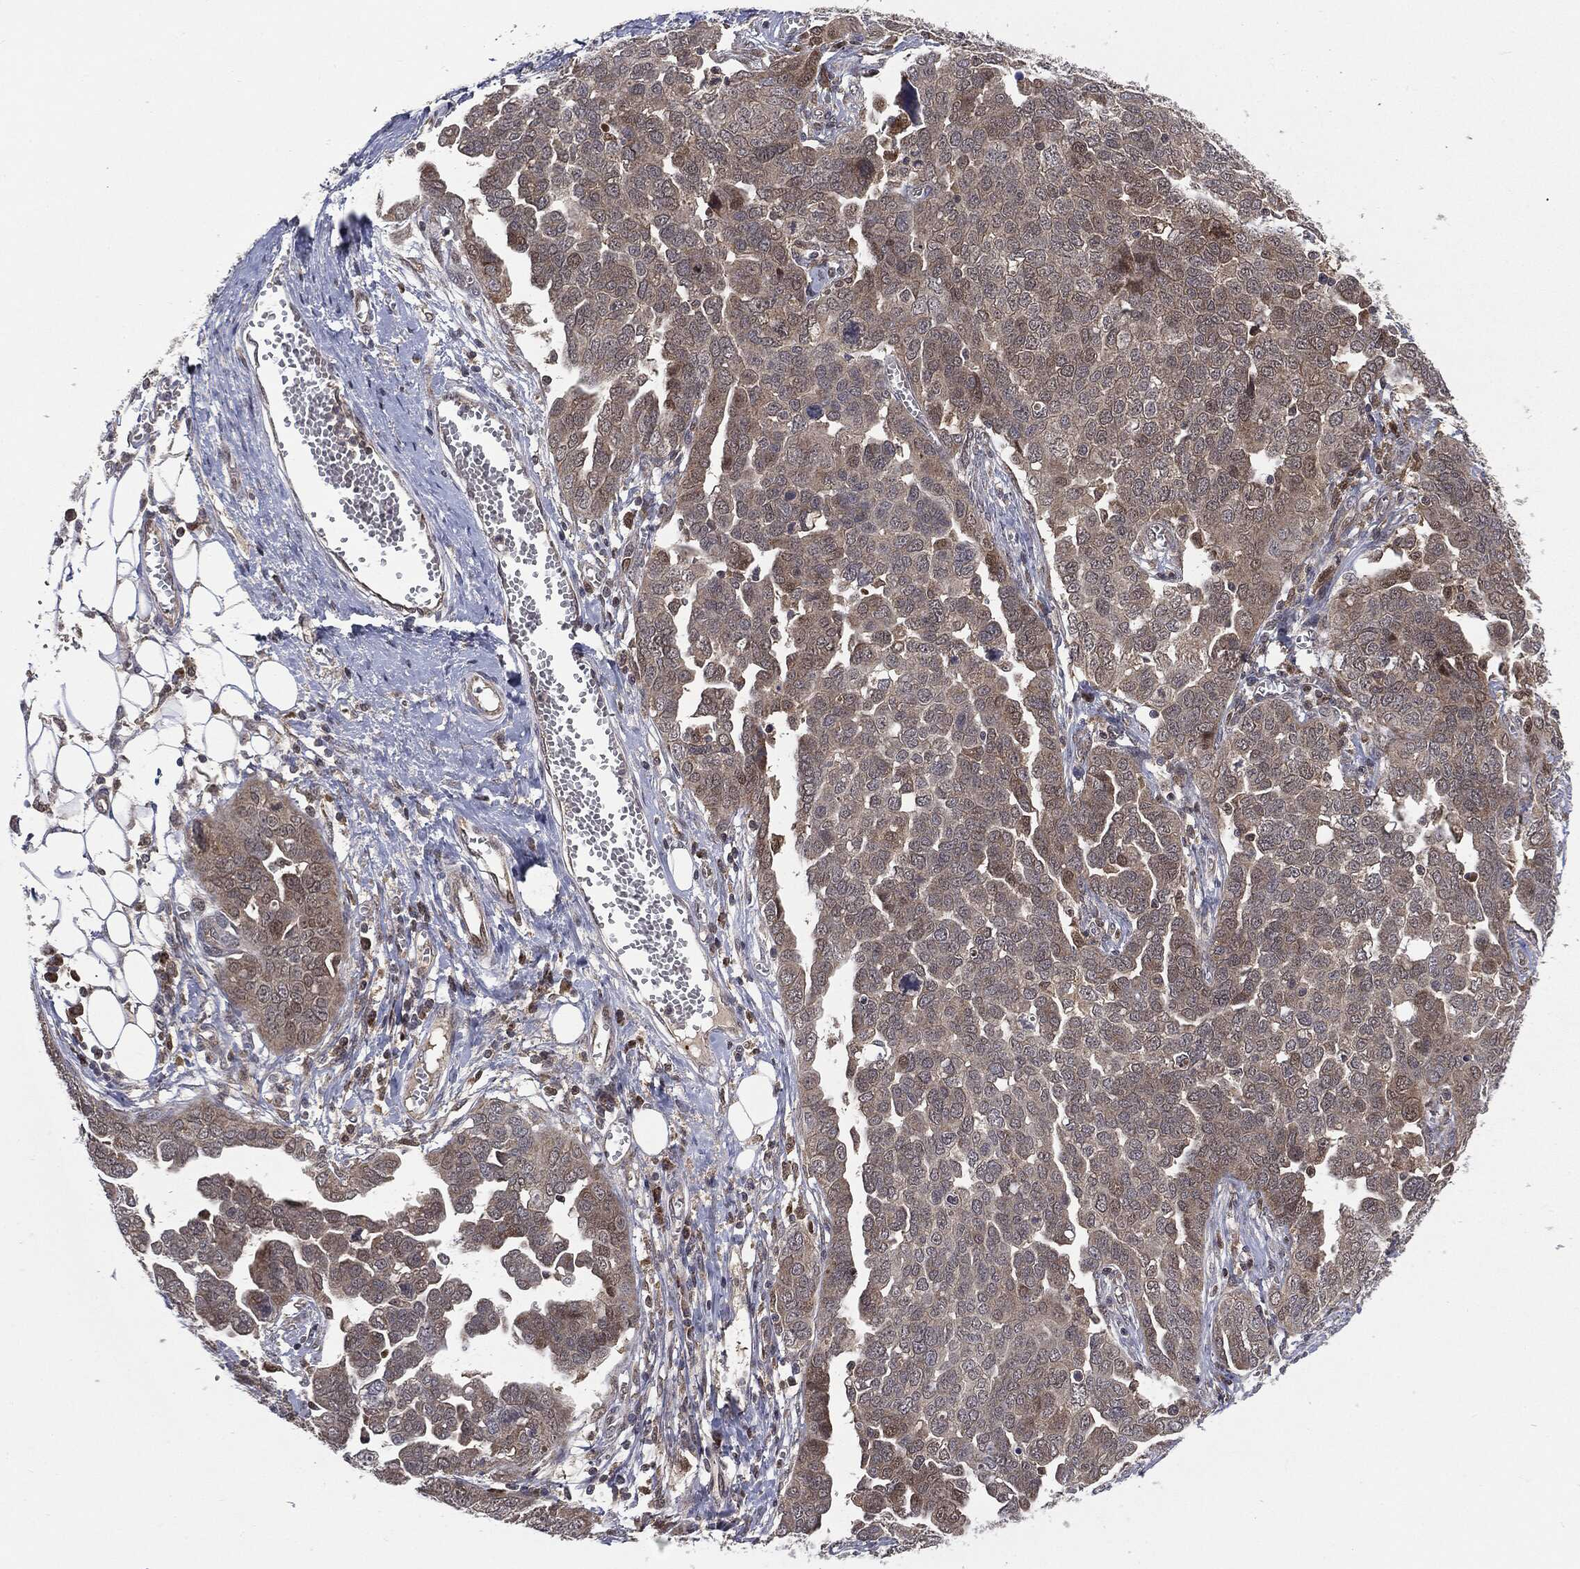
{"staining": {"intensity": "negative", "quantity": "none", "location": "none"}, "tissue": "ovarian cancer", "cell_type": "Tumor cells", "image_type": "cancer", "snomed": [{"axis": "morphology", "description": "Cystadenocarcinoma, serous, NOS"}, {"axis": "topography", "description": "Ovary"}], "caption": "Immunohistochemistry (IHC) histopathology image of human ovarian cancer (serous cystadenocarcinoma) stained for a protein (brown), which shows no expression in tumor cells.", "gene": "PTPA", "patient": {"sex": "female", "age": 59}}